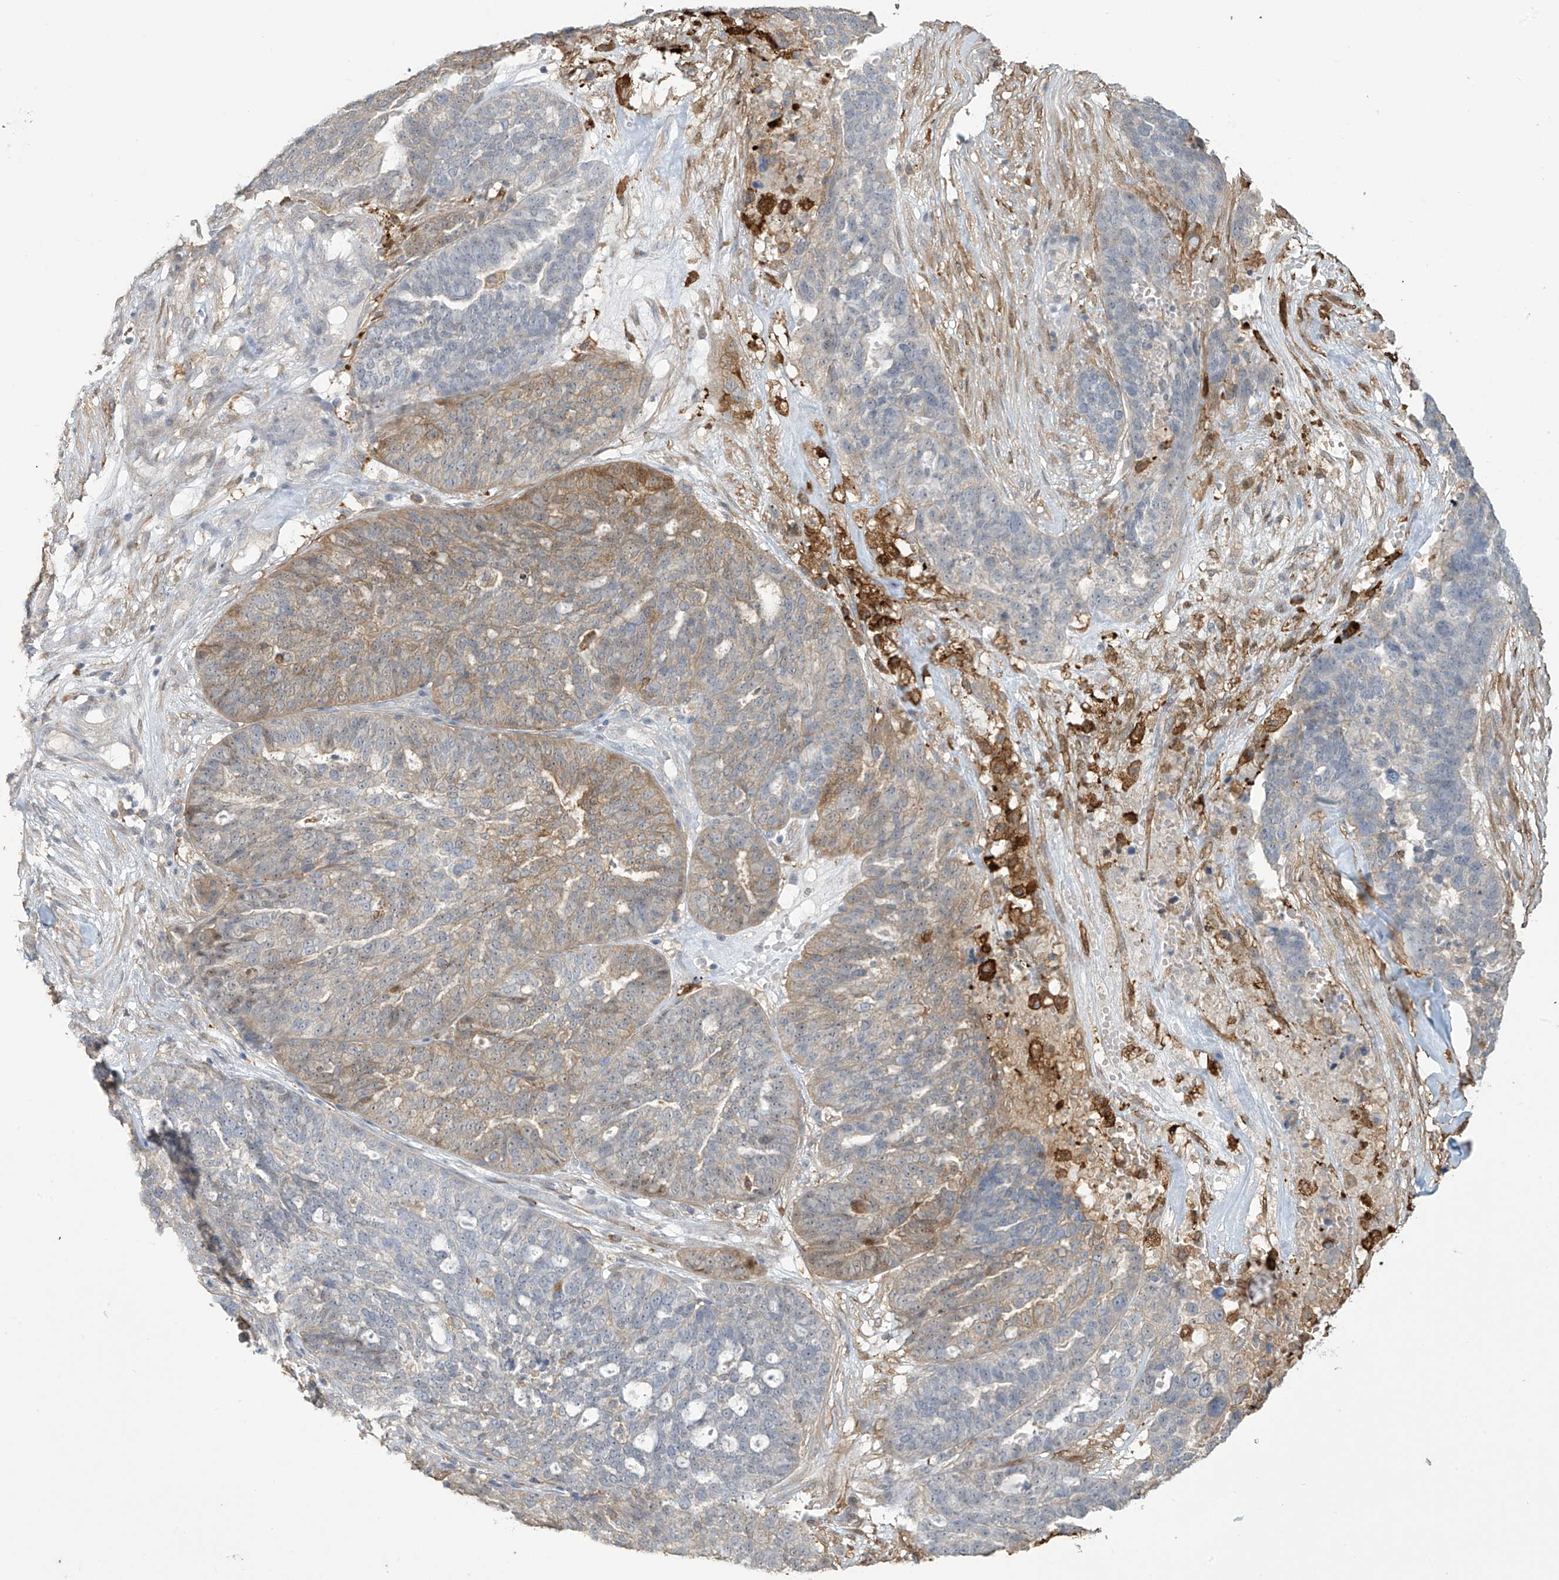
{"staining": {"intensity": "moderate", "quantity": "<25%", "location": "cytoplasmic/membranous"}, "tissue": "ovarian cancer", "cell_type": "Tumor cells", "image_type": "cancer", "snomed": [{"axis": "morphology", "description": "Cystadenocarcinoma, serous, NOS"}, {"axis": "topography", "description": "Ovary"}], "caption": "Moderate cytoplasmic/membranous expression for a protein is present in approximately <25% of tumor cells of ovarian cancer using immunohistochemistry (IHC).", "gene": "TAGAP", "patient": {"sex": "female", "age": 59}}